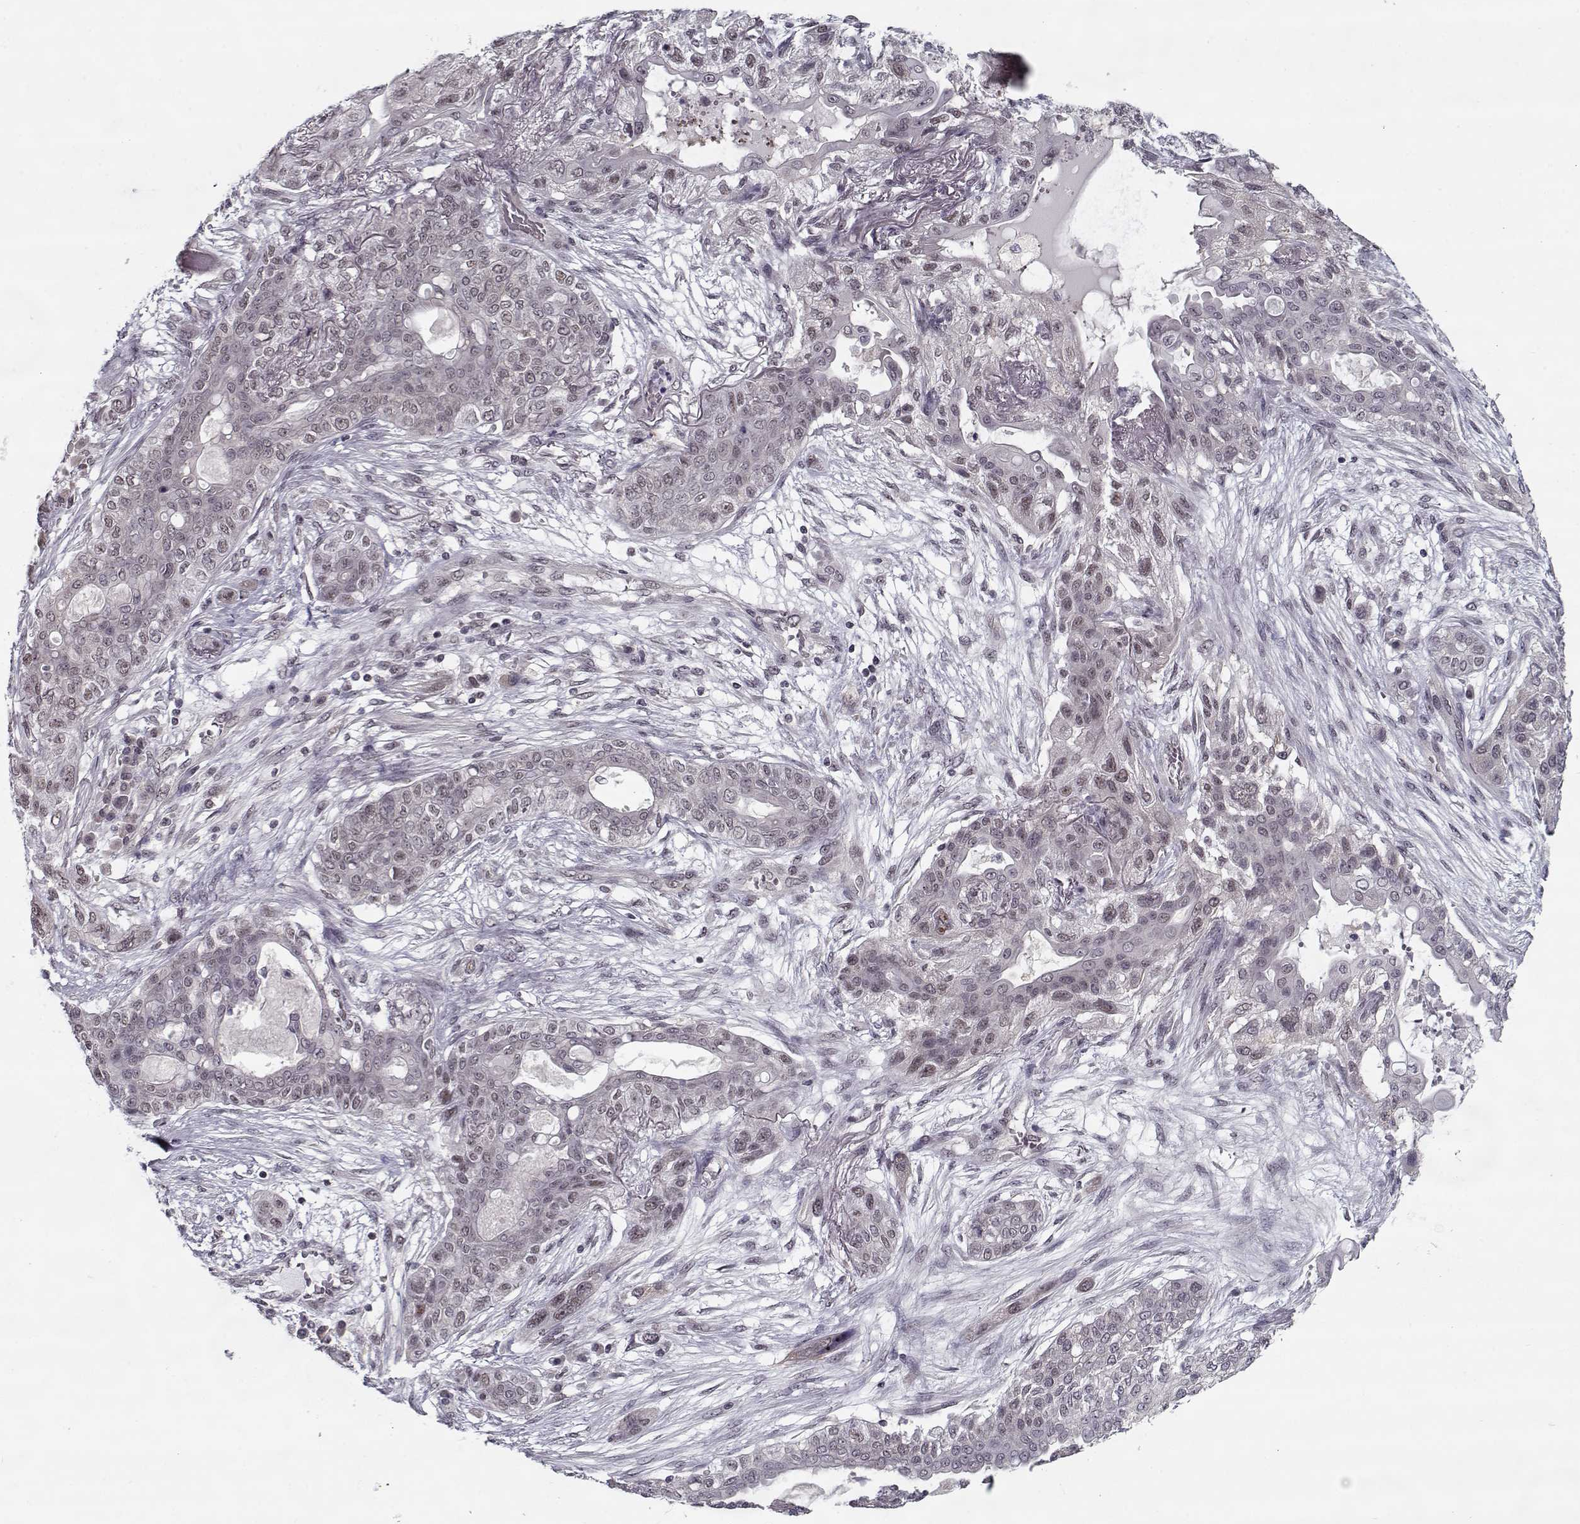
{"staining": {"intensity": "weak", "quantity": "<25%", "location": "nuclear"}, "tissue": "lung cancer", "cell_type": "Tumor cells", "image_type": "cancer", "snomed": [{"axis": "morphology", "description": "Squamous cell carcinoma, NOS"}, {"axis": "topography", "description": "Lung"}], "caption": "There is no significant positivity in tumor cells of squamous cell carcinoma (lung).", "gene": "TESPA1", "patient": {"sex": "female", "age": 70}}